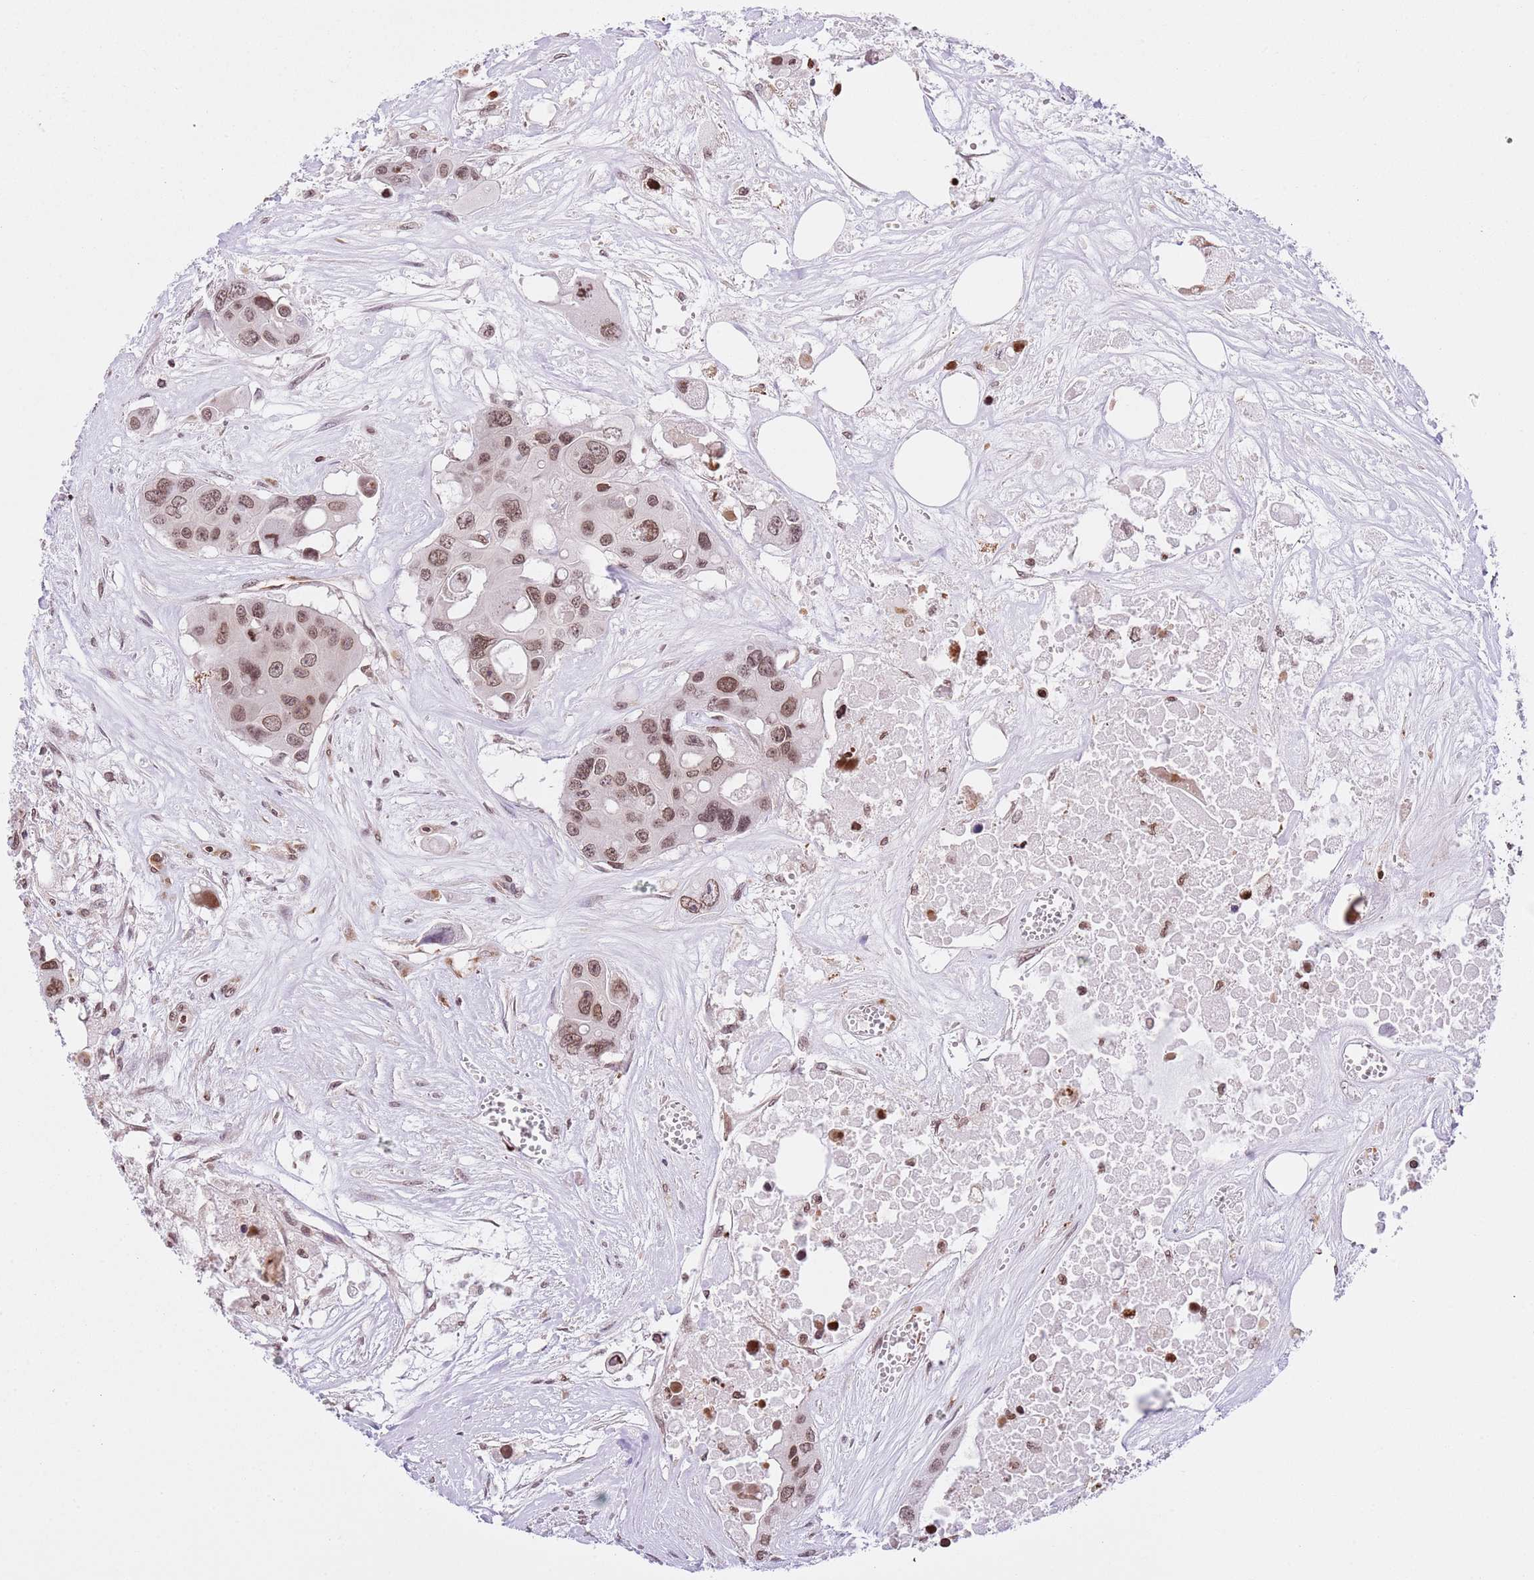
{"staining": {"intensity": "moderate", "quantity": ">75%", "location": "nuclear"}, "tissue": "colorectal cancer", "cell_type": "Tumor cells", "image_type": "cancer", "snomed": [{"axis": "morphology", "description": "Adenocarcinoma, NOS"}, {"axis": "topography", "description": "Colon"}], "caption": "There is medium levels of moderate nuclear expression in tumor cells of colorectal cancer (adenocarcinoma), as demonstrated by immunohistochemical staining (brown color).", "gene": "NRIP1", "patient": {"sex": "male", "age": 77}}